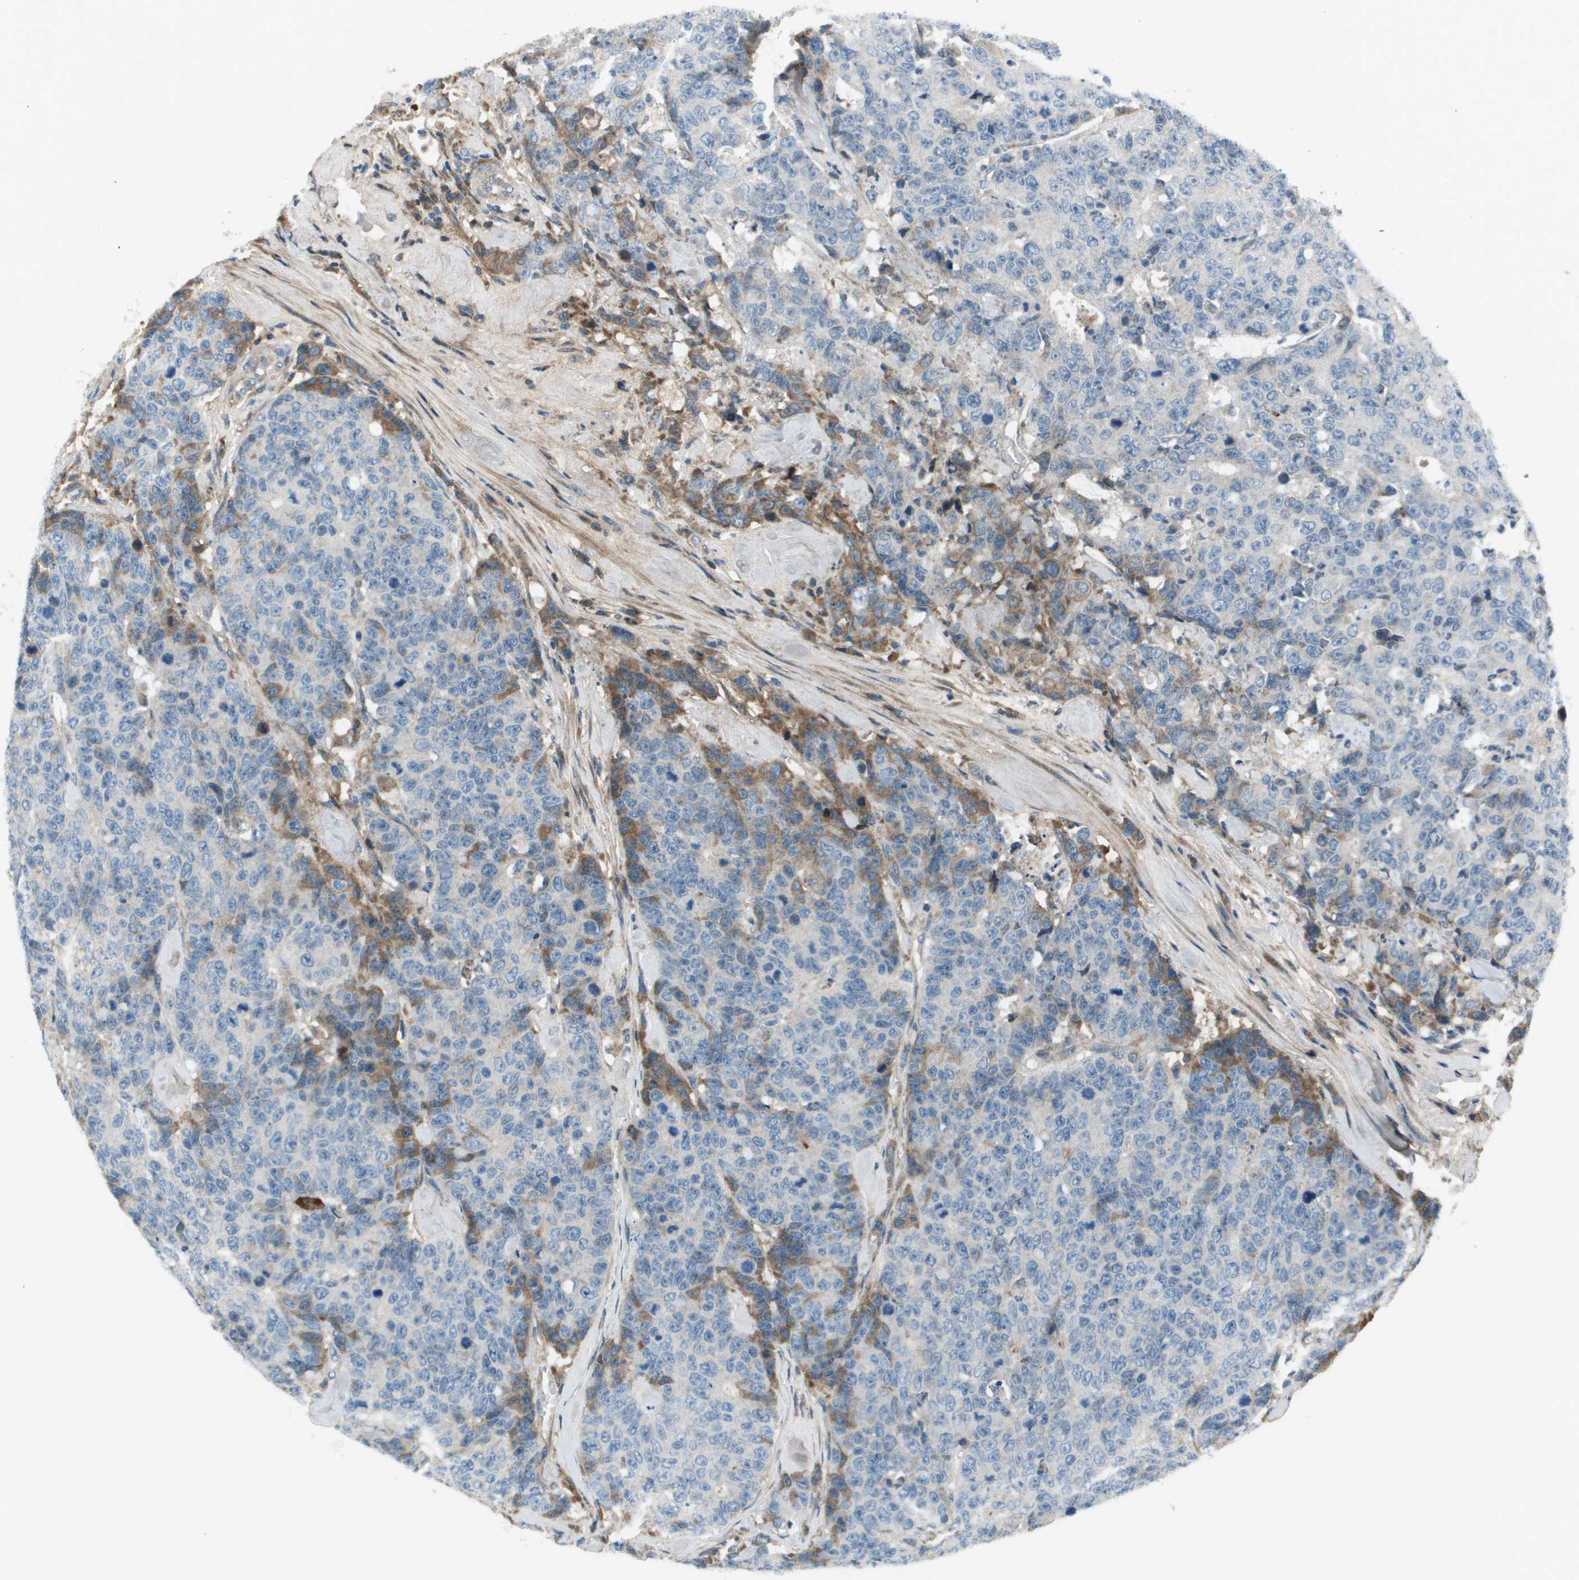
{"staining": {"intensity": "weak", "quantity": "<25%", "location": "cytoplasmic/membranous"}, "tissue": "colorectal cancer", "cell_type": "Tumor cells", "image_type": "cancer", "snomed": [{"axis": "morphology", "description": "Adenocarcinoma, NOS"}, {"axis": "topography", "description": "Colon"}], "caption": "Immunohistochemistry of colorectal cancer (adenocarcinoma) displays no staining in tumor cells.", "gene": "PCOLCE", "patient": {"sex": "female", "age": 86}}